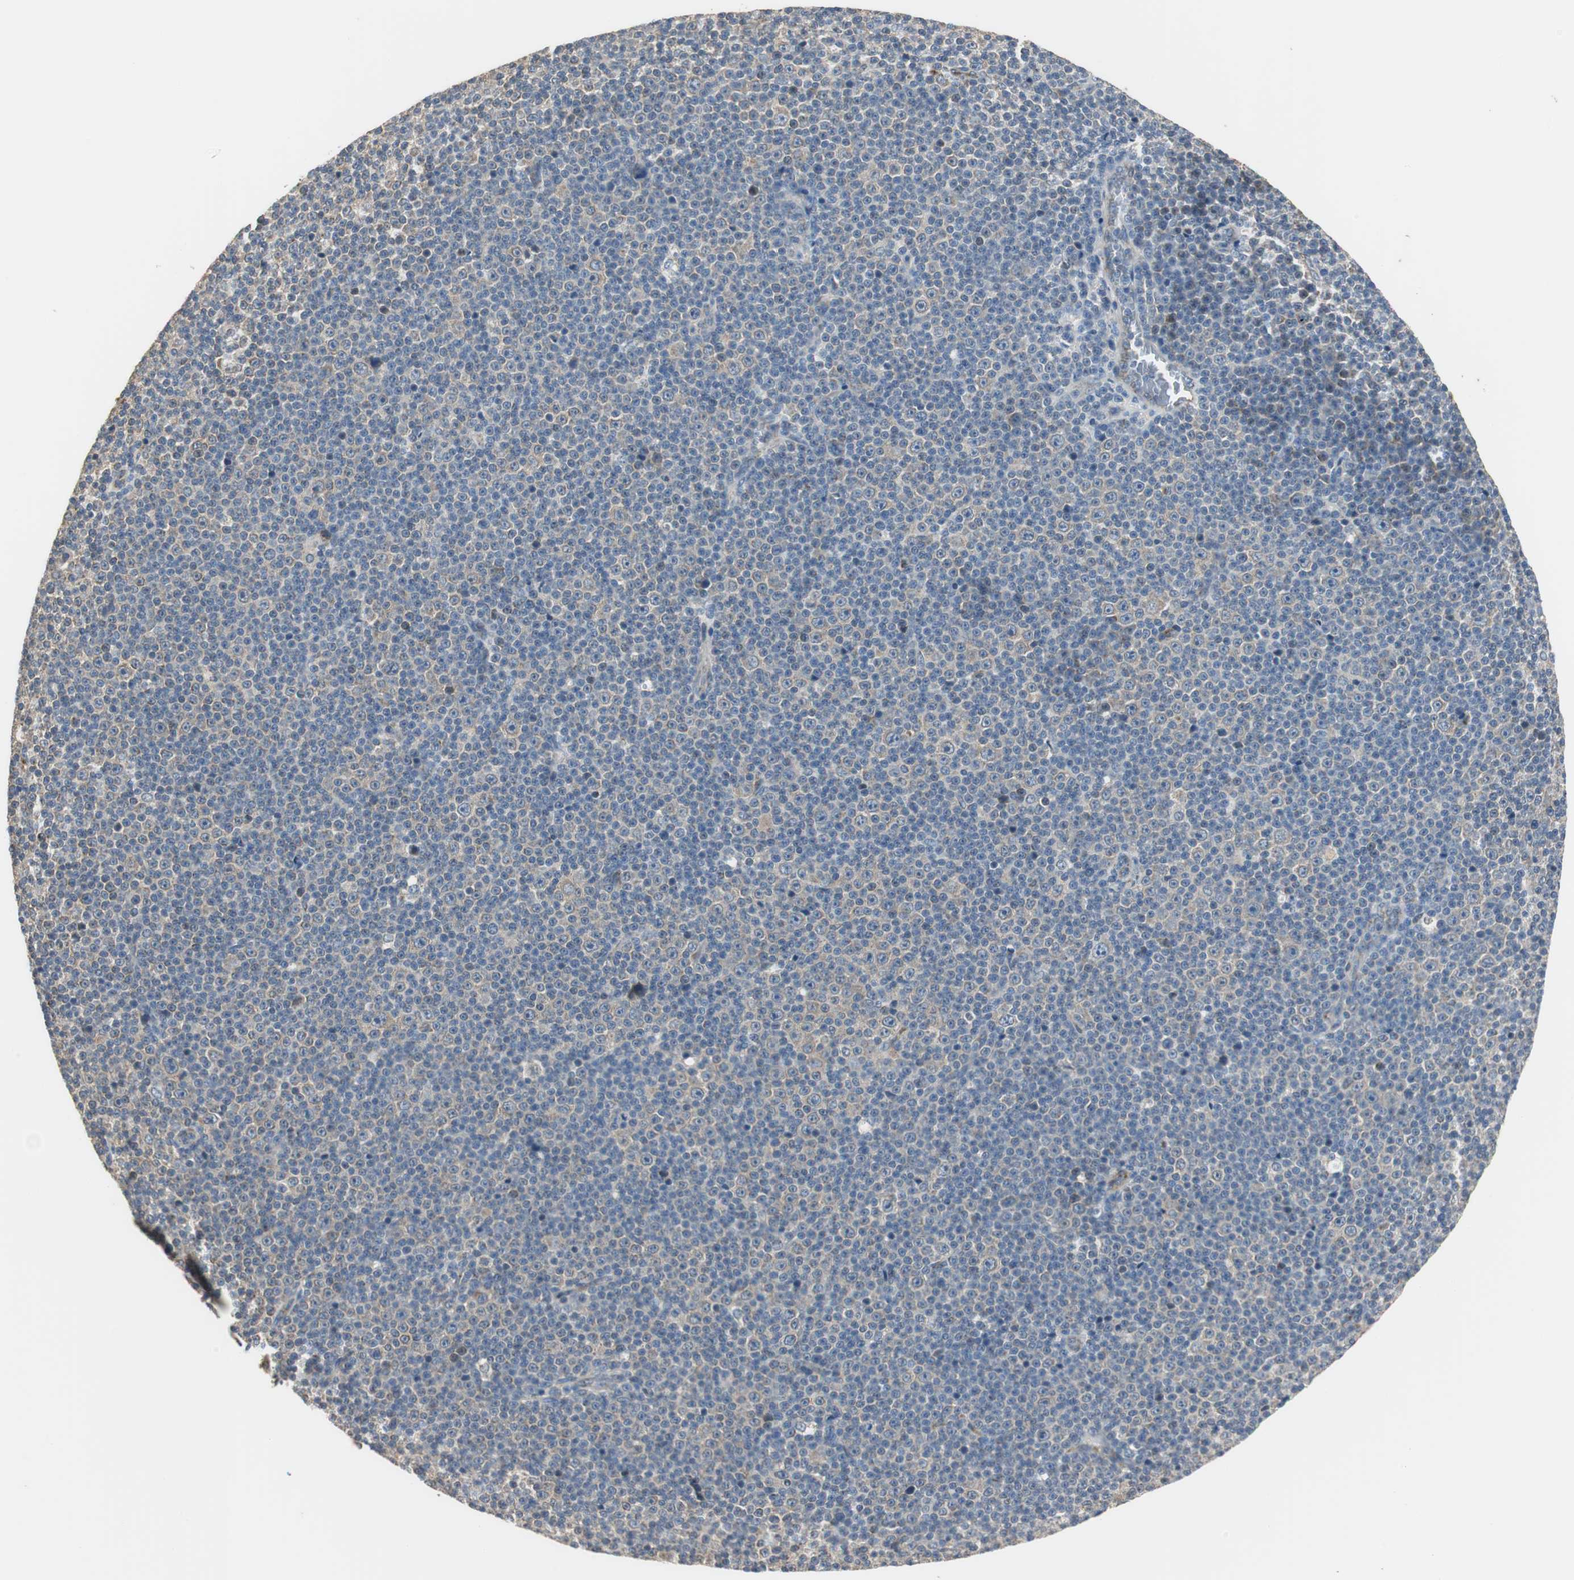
{"staining": {"intensity": "weak", "quantity": ">75%", "location": "cytoplasmic/membranous"}, "tissue": "lymphoma", "cell_type": "Tumor cells", "image_type": "cancer", "snomed": [{"axis": "morphology", "description": "Malignant lymphoma, non-Hodgkin's type, Low grade"}, {"axis": "topography", "description": "Lymph node"}], "caption": "This is a histology image of immunohistochemistry staining of lymphoma, which shows weak staining in the cytoplasmic/membranous of tumor cells.", "gene": "MSTO1", "patient": {"sex": "female", "age": 67}}